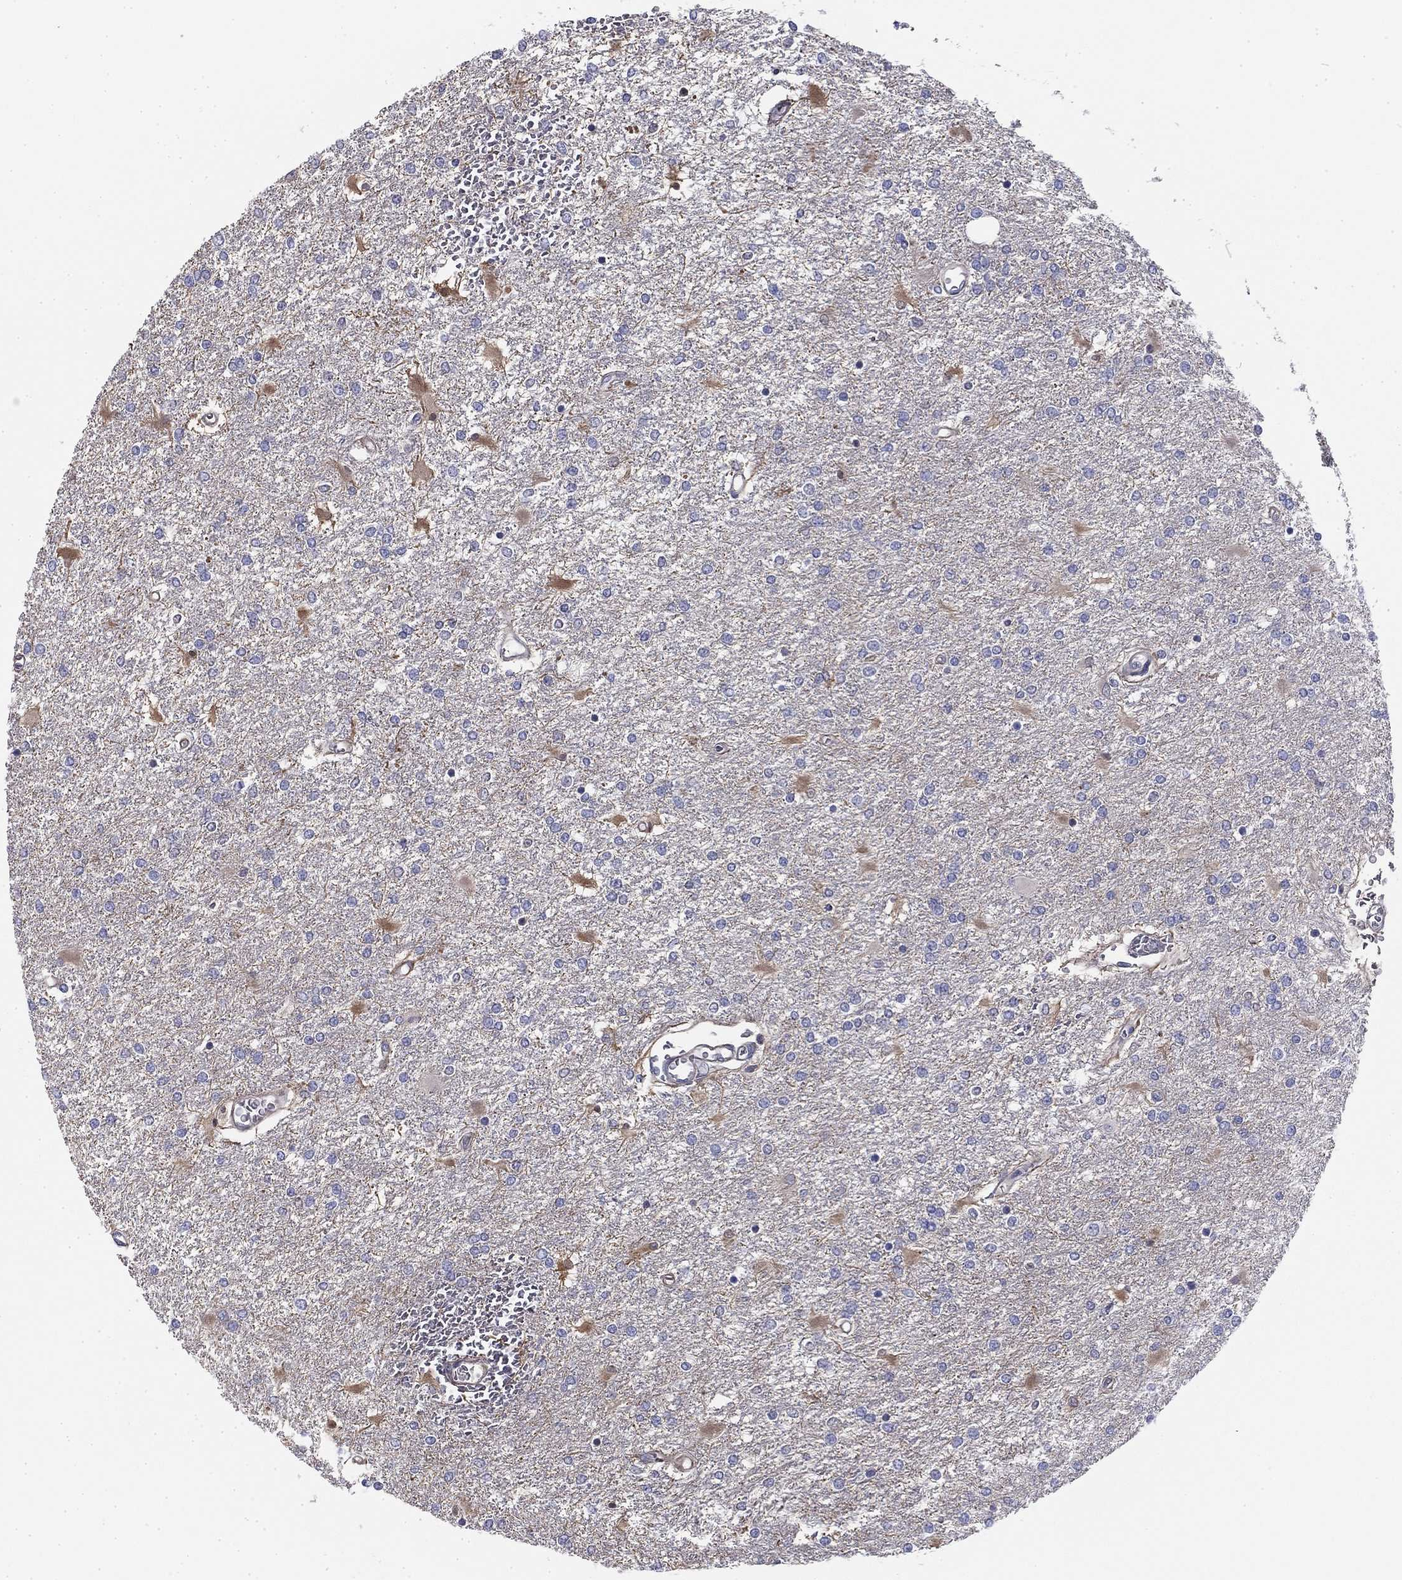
{"staining": {"intensity": "negative", "quantity": "none", "location": "none"}, "tissue": "glioma", "cell_type": "Tumor cells", "image_type": "cancer", "snomed": [{"axis": "morphology", "description": "Glioma, malignant, High grade"}, {"axis": "topography", "description": "Cerebral cortex"}], "caption": "This micrograph is of malignant glioma (high-grade) stained with immunohistochemistry (IHC) to label a protein in brown with the nuclei are counter-stained blue. There is no positivity in tumor cells.", "gene": "CPLX4", "patient": {"sex": "male", "age": 79}}